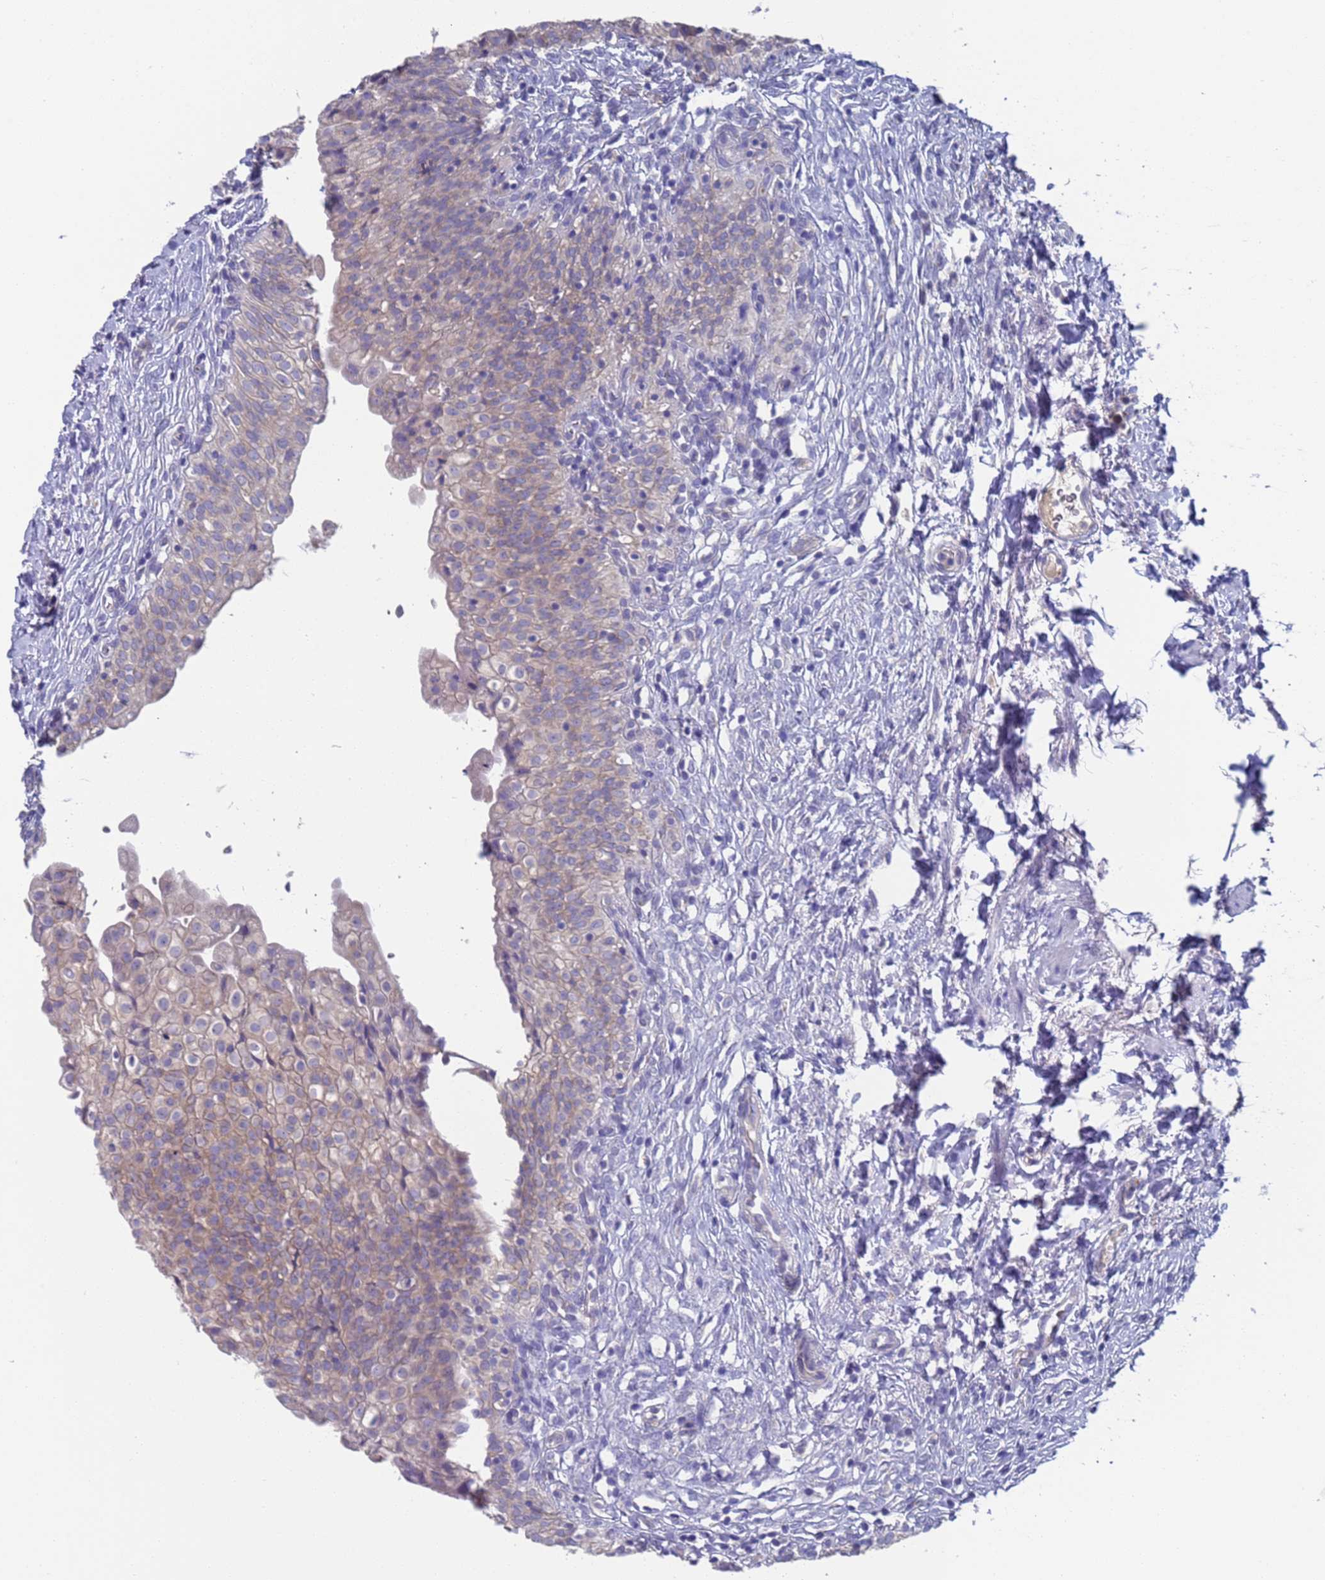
{"staining": {"intensity": "moderate", "quantity": "25%-75%", "location": "cytoplasmic/membranous"}, "tissue": "urinary bladder", "cell_type": "Urothelial cells", "image_type": "normal", "snomed": [{"axis": "morphology", "description": "Normal tissue, NOS"}, {"axis": "topography", "description": "Urinary bladder"}], "caption": "This micrograph displays immunohistochemistry (IHC) staining of unremarkable urinary bladder, with medium moderate cytoplasmic/membranous expression in about 25%-75% of urothelial cells.", "gene": "PET117", "patient": {"sex": "male", "age": 55}}